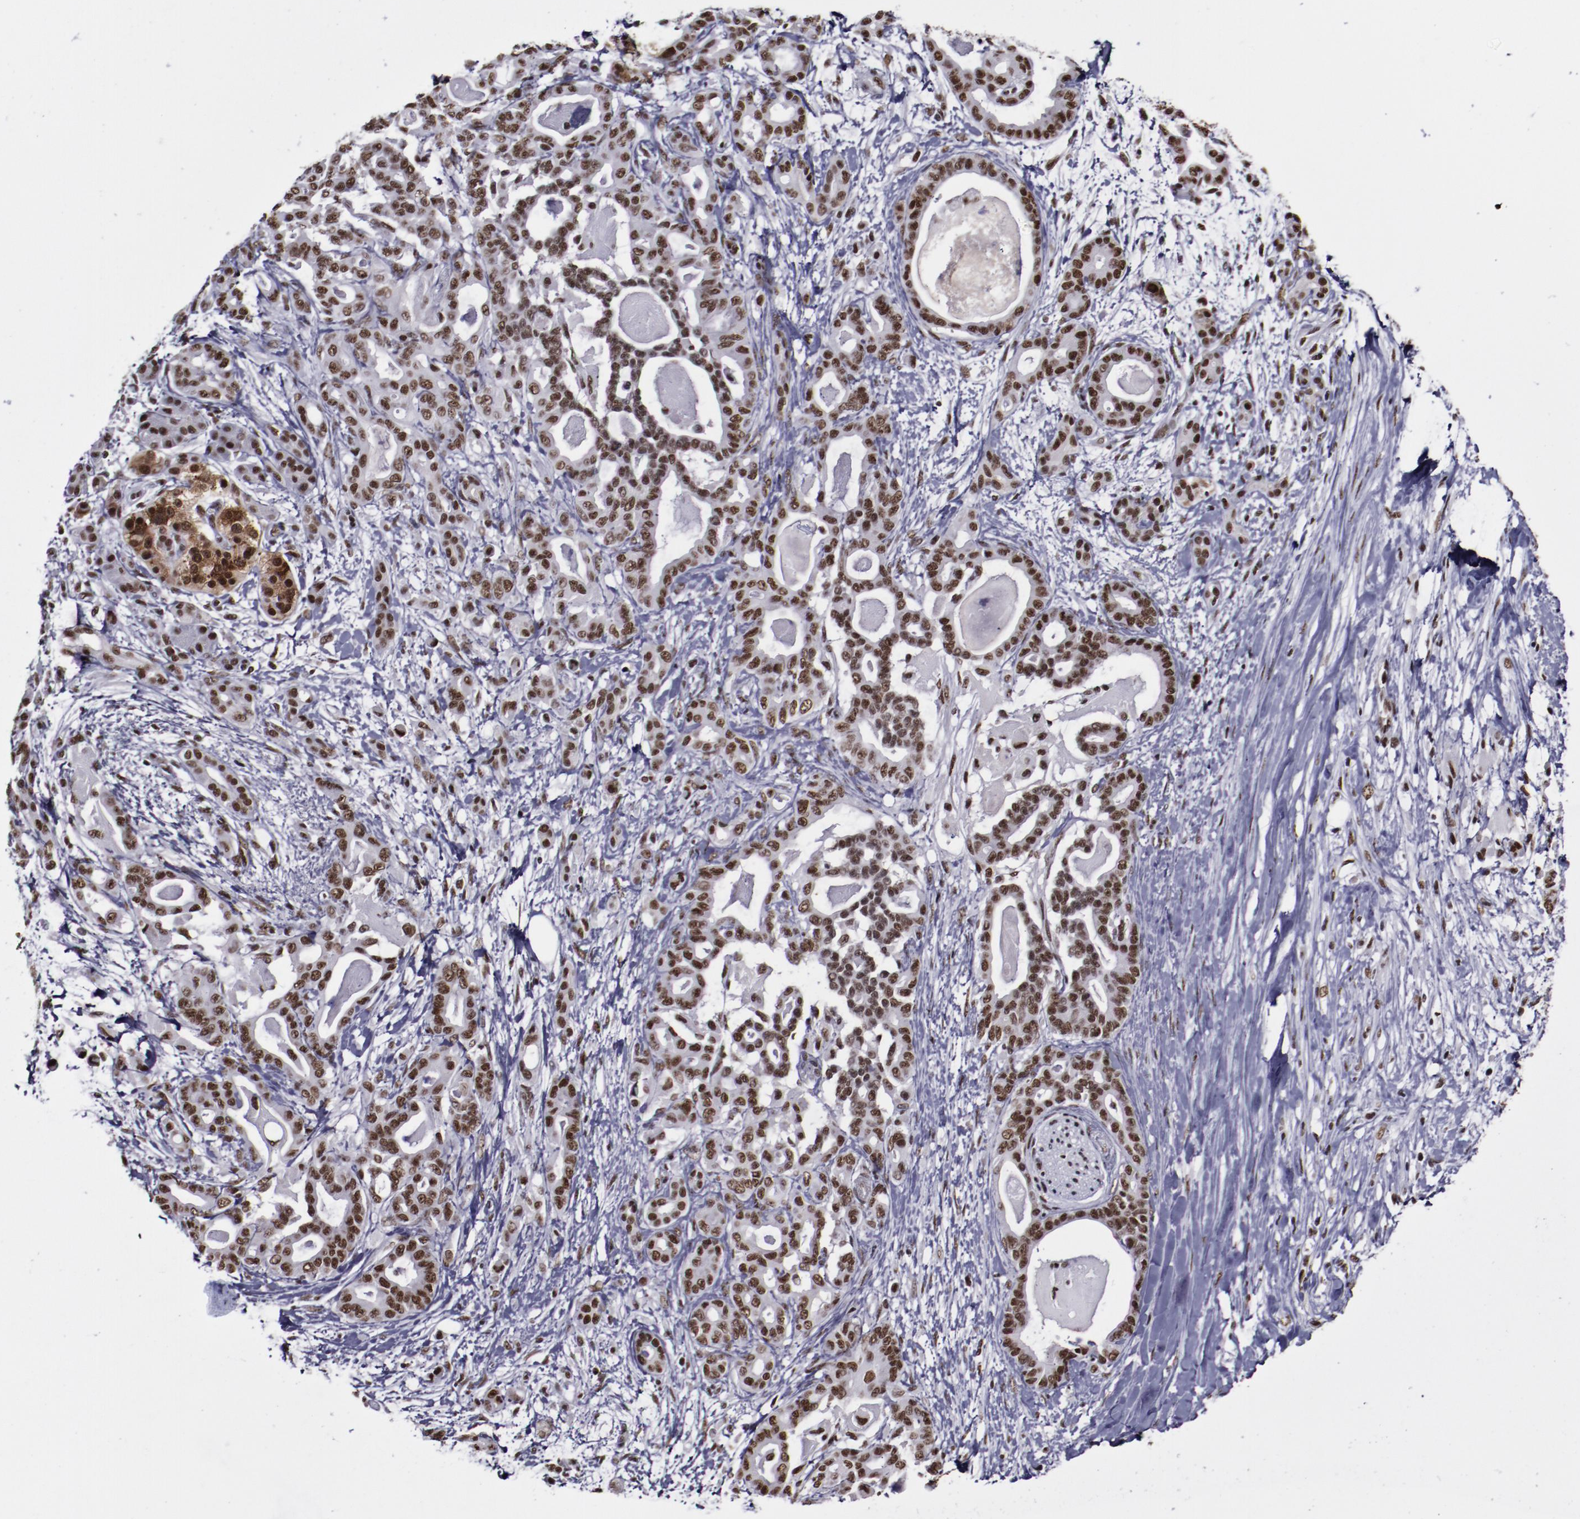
{"staining": {"intensity": "strong", "quantity": ">75%", "location": "nuclear"}, "tissue": "pancreatic cancer", "cell_type": "Tumor cells", "image_type": "cancer", "snomed": [{"axis": "morphology", "description": "Adenocarcinoma, NOS"}, {"axis": "topography", "description": "Pancreas"}], "caption": "High-magnification brightfield microscopy of adenocarcinoma (pancreatic) stained with DAB (3,3'-diaminobenzidine) (brown) and counterstained with hematoxylin (blue). tumor cells exhibit strong nuclear positivity is appreciated in about>75% of cells. (Stains: DAB in brown, nuclei in blue, Microscopy: brightfield microscopy at high magnification).", "gene": "ERH", "patient": {"sex": "male", "age": 63}}